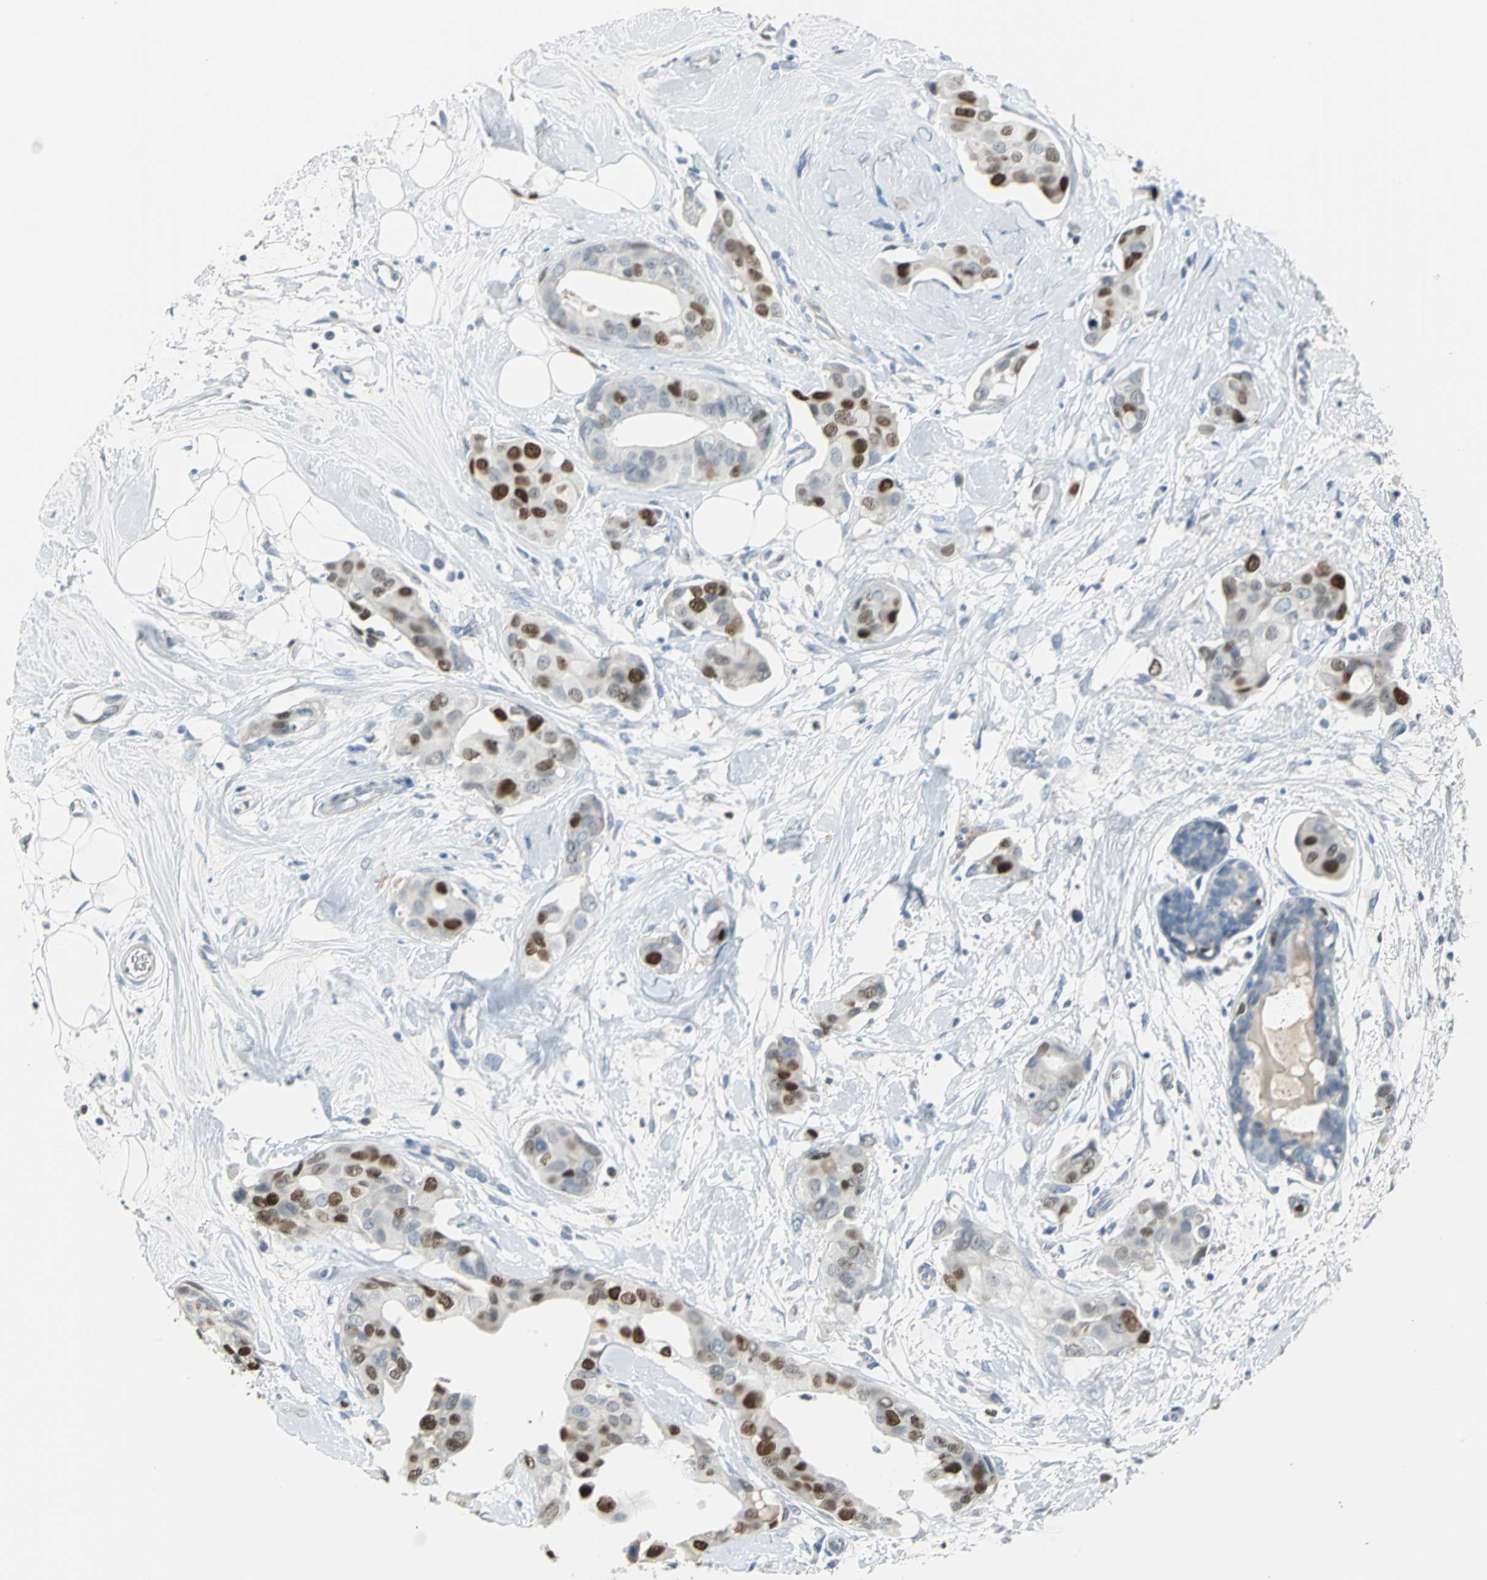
{"staining": {"intensity": "moderate", "quantity": ">75%", "location": "nuclear"}, "tissue": "breast cancer", "cell_type": "Tumor cells", "image_type": "cancer", "snomed": [{"axis": "morphology", "description": "Duct carcinoma"}, {"axis": "topography", "description": "Breast"}], "caption": "A micrograph of breast cancer stained for a protein shows moderate nuclear brown staining in tumor cells.", "gene": "MCM3", "patient": {"sex": "female", "age": 40}}